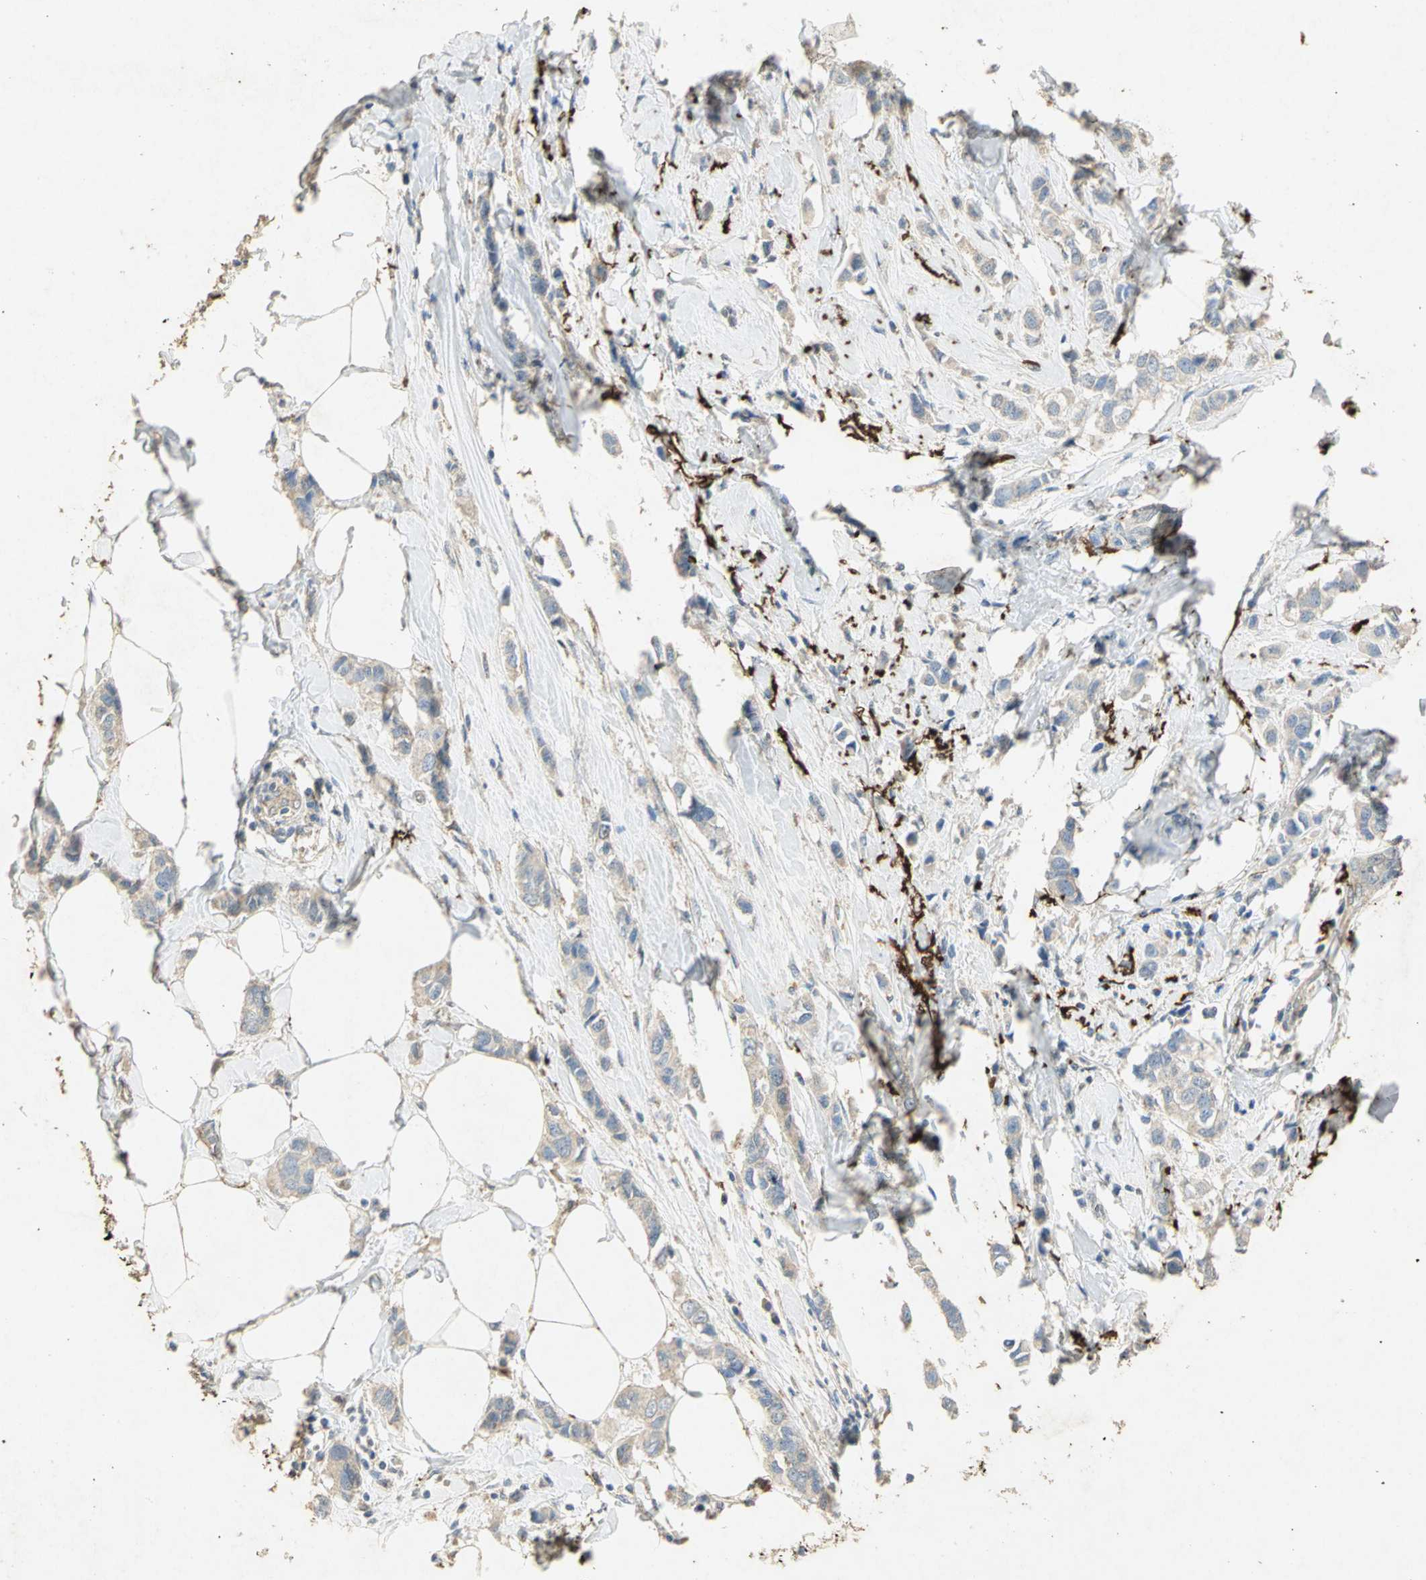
{"staining": {"intensity": "weak", "quantity": "25%-75%", "location": "cytoplasmic/membranous"}, "tissue": "breast cancer", "cell_type": "Tumor cells", "image_type": "cancer", "snomed": [{"axis": "morphology", "description": "Duct carcinoma"}, {"axis": "topography", "description": "Breast"}], "caption": "Protein staining by IHC displays weak cytoplasmic/membranous staining in about 25%-75% of tumor cells in intraductal carcinoma (breast). (IHC, brightfield microscopy, high magnification).", "gene": "ASB9", "patient": {"sex": "female", "age": 50}}